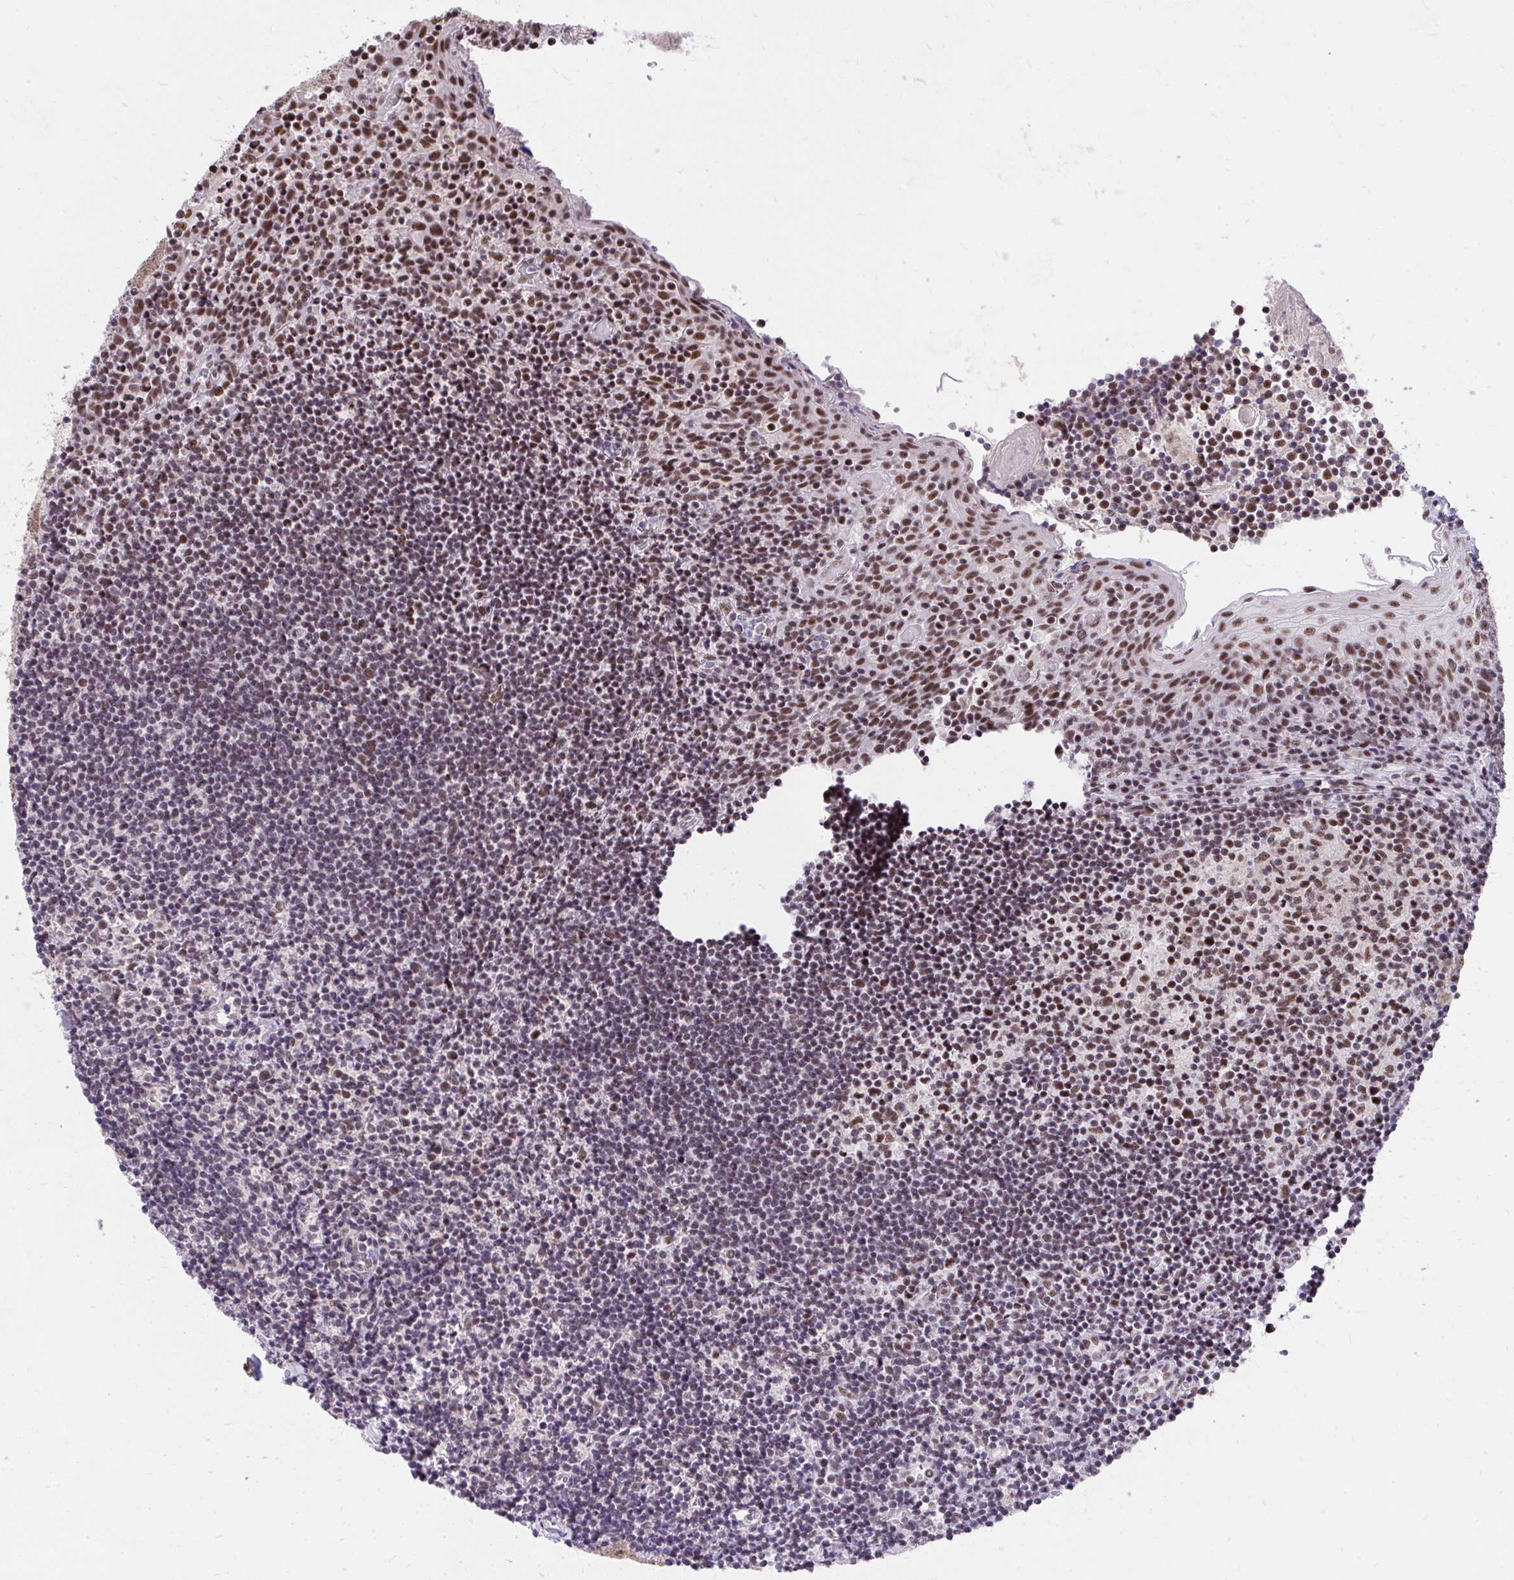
{"staining": {"intensity": "moderate", "quantity": ">75%", "location": "nuclear"}, "tissue": "tonsil", "cell_type": "Germinal center cells", "image_type": "normal", "snomed": [{"axis": "morphology", "description": "Normal tissue, NOS"}, {"axis": "topography", "description": "Tonsil"}], "caption": "A photomicrograph showing moderate nuclear positivity in approximately >75% of germinal center cells in benign tonsil, as visualized by brown immunohistochemical staining.", "gene": "SYNE4", "patient": {"sex": "female", "age": 10}}